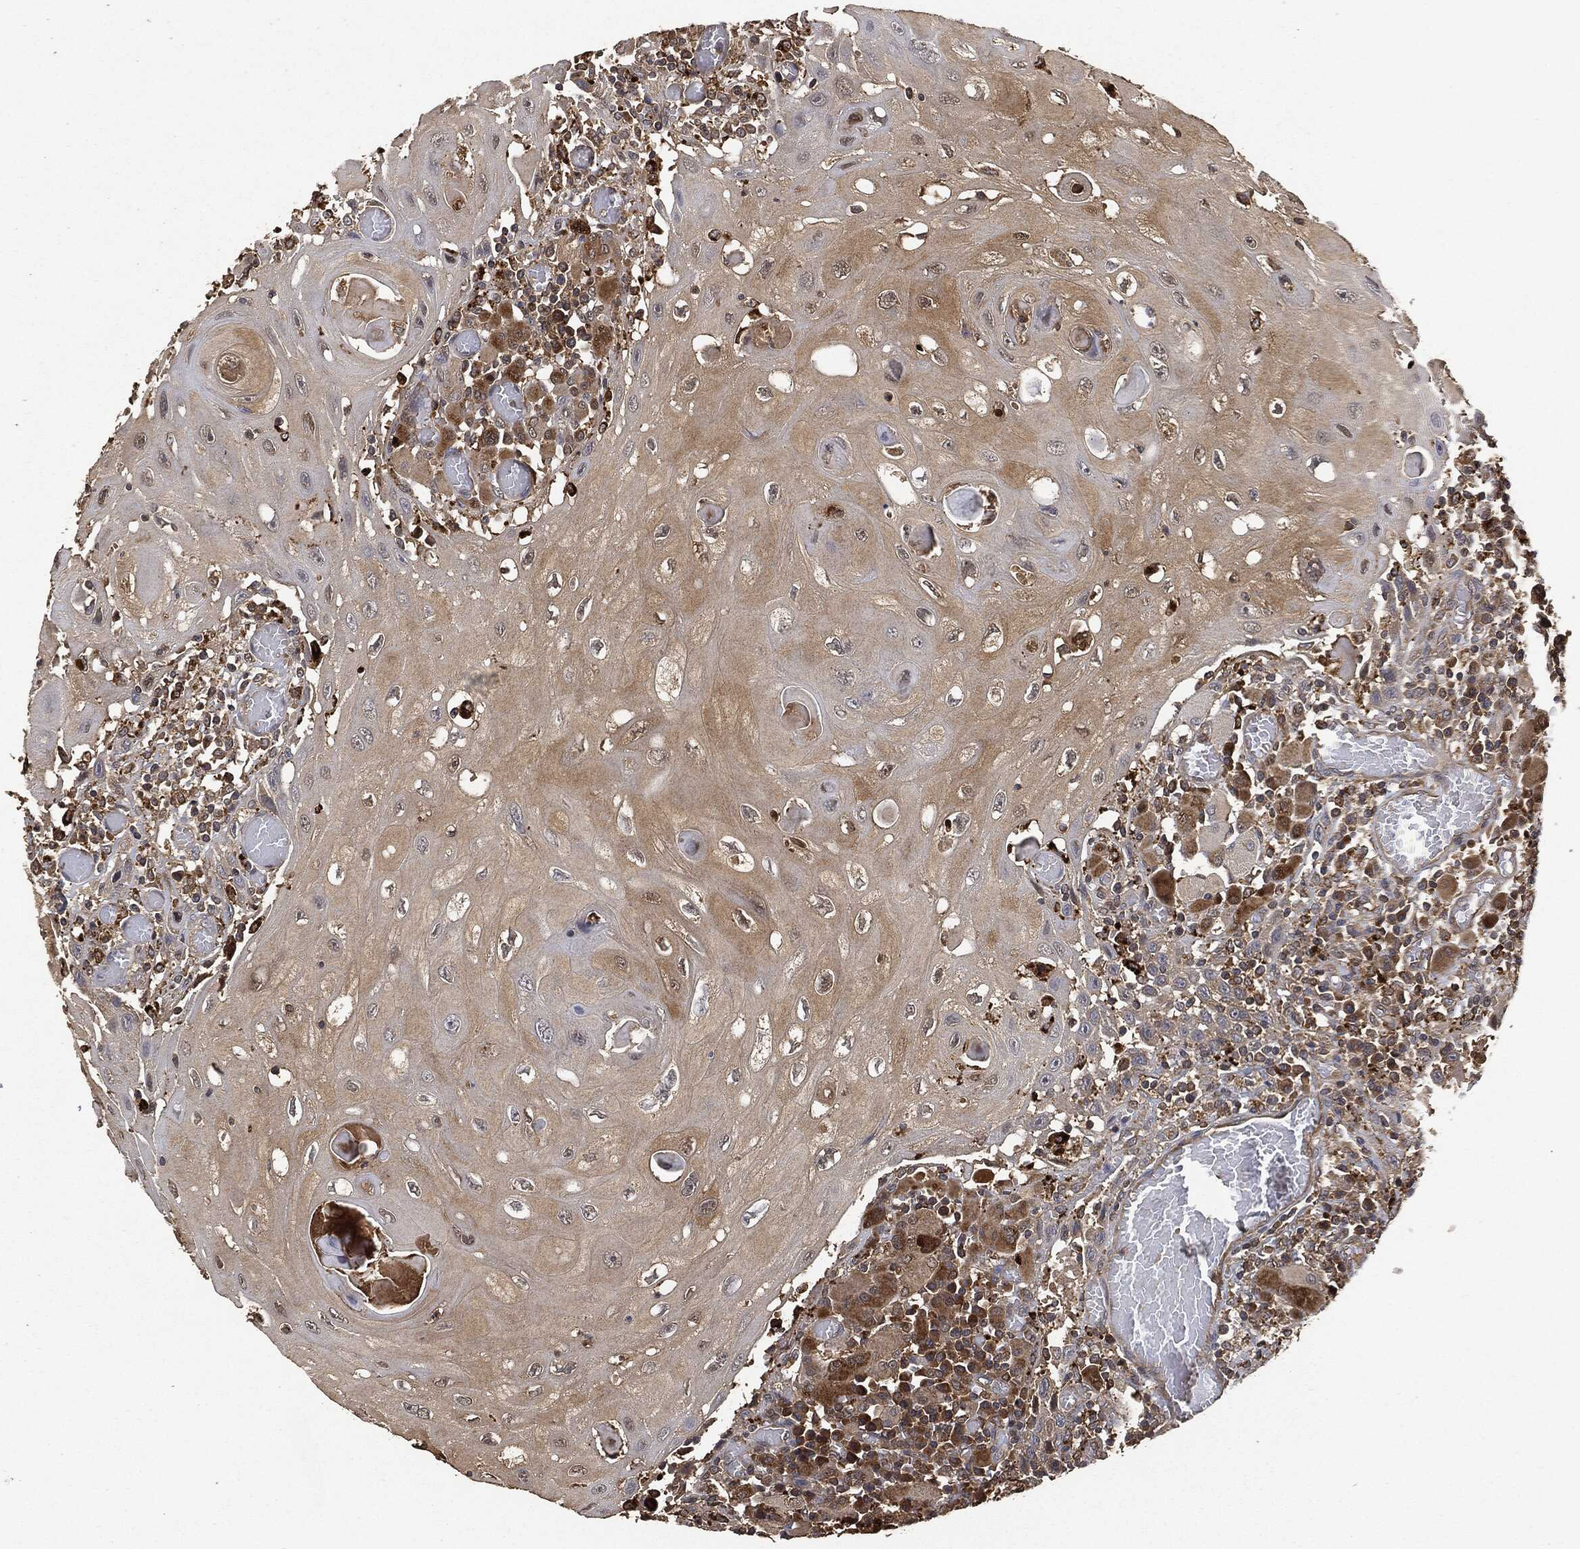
{"staining": {"intensity": "weak", "quantity": "<25%", "location": "cytoplasmic/membranous"}, "tissue": "head and neck cancer", "cell_type": "Tumor cells", "image_type": "cancer", "snomed": [{"axis": "morphology", "description": "Normal tissue, NOS"}, {"axis": "morphology", "description": "Squamous cell carcinoma, NOS"}, {"axis": "topography", "description": "Oral tissue"}, {"axis": "topography", "description": "Head-Neck"}], "caption": "Tumor cells show no significant protein positivity in squamous cell carcinoma (head and neck). Brightfield microscopy of immunohistochemistry (IHC) stained with DAB (brown) and hematoxylin (blue), captured at high magnification.", "gene": "BRAF", "patient": {"sex": "male", "age": 71}}